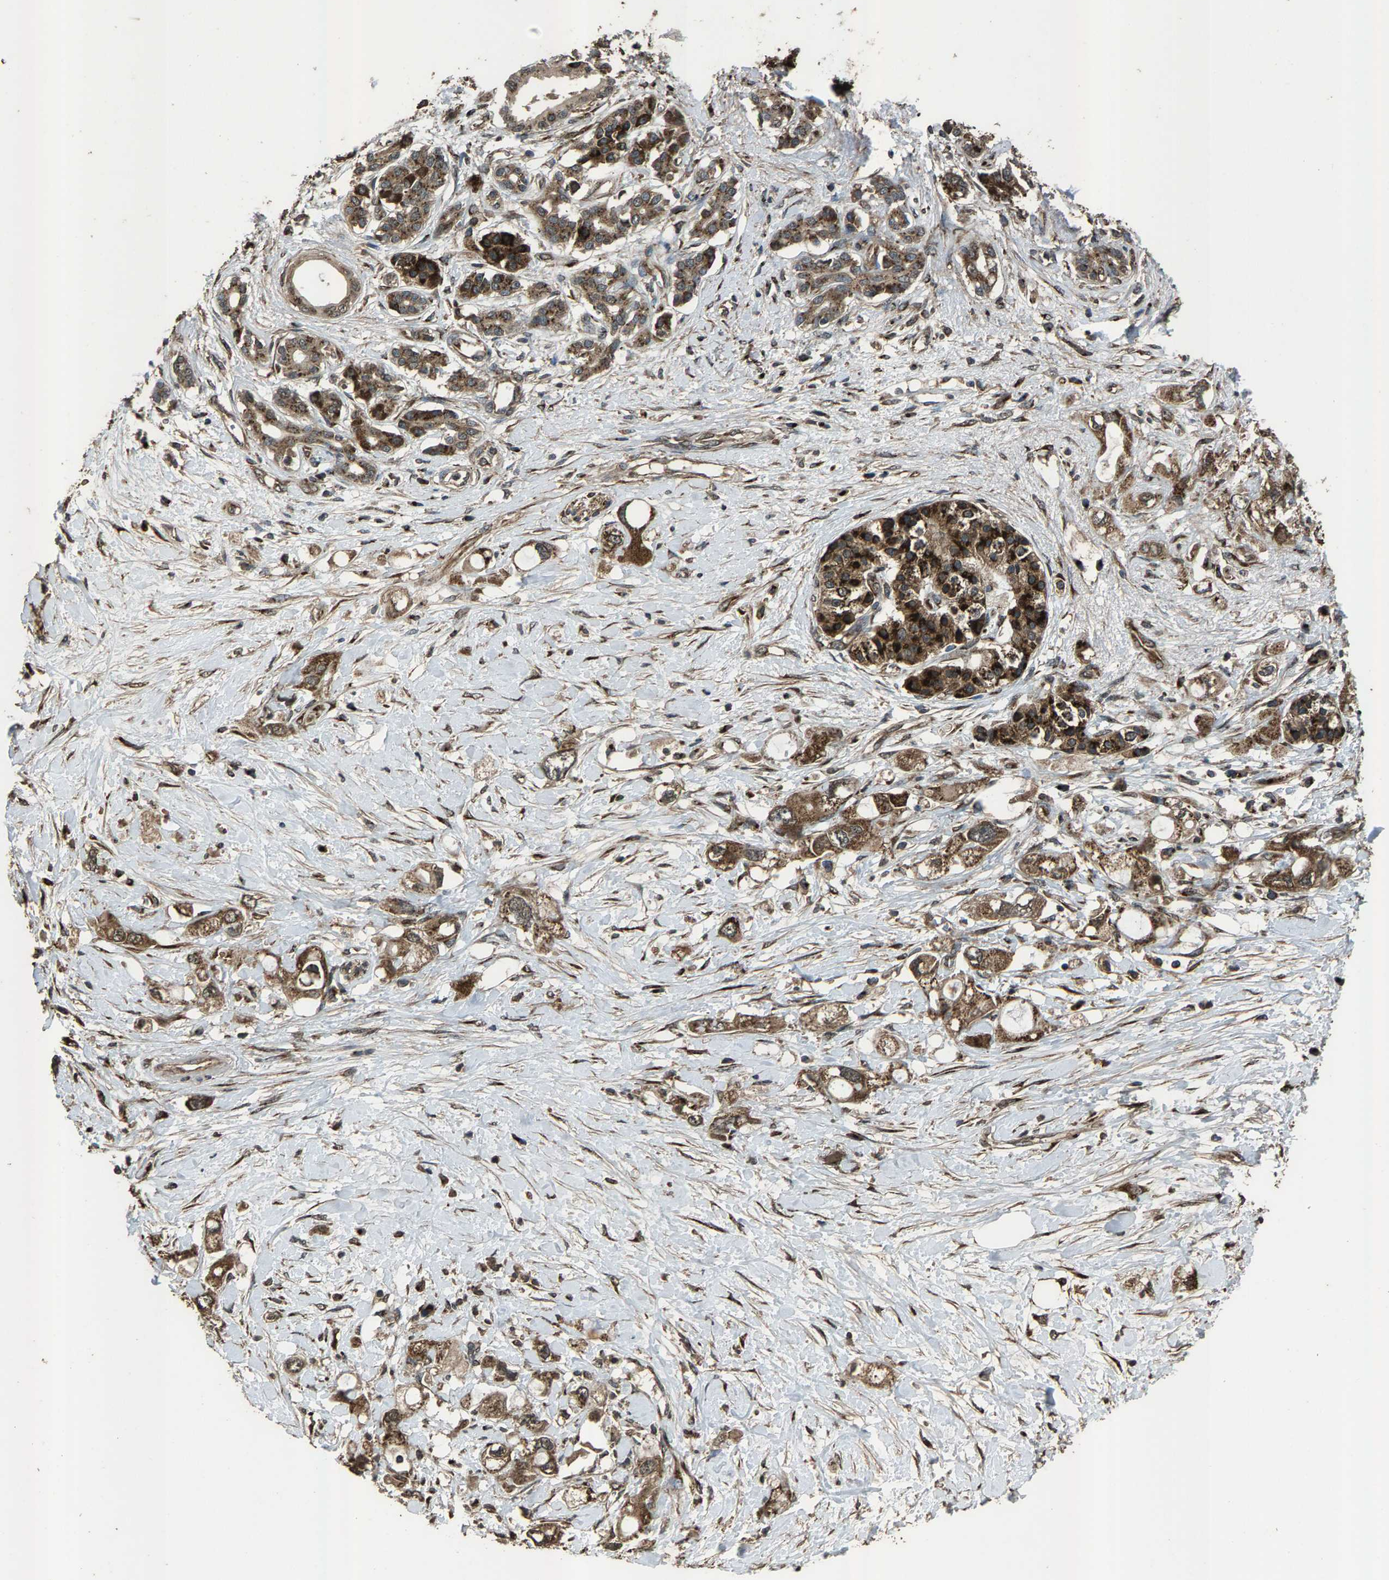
{"staining": {"intensity": "moderate", "quantity": ">75%", "location": "cytoplasmic/membranous"}, "tissue": "pancreatic cancer", "cell_type": "Tumor cells", "image_type": "cancer", "snomed": [{"axis": "morphology", "description": "Adenocarcinoma, NOS"}, {"axis": "topography", "description": "Pancreas"}], "caption": "Protein expression analysis of human pancreatic cancer (adenocarcinoma) reveals moderate cytoplasmic/membranous expression in about >75% of tumor cells.", "gene": "SLC38A10", "patient": {"sex": "female", "age": 56}}